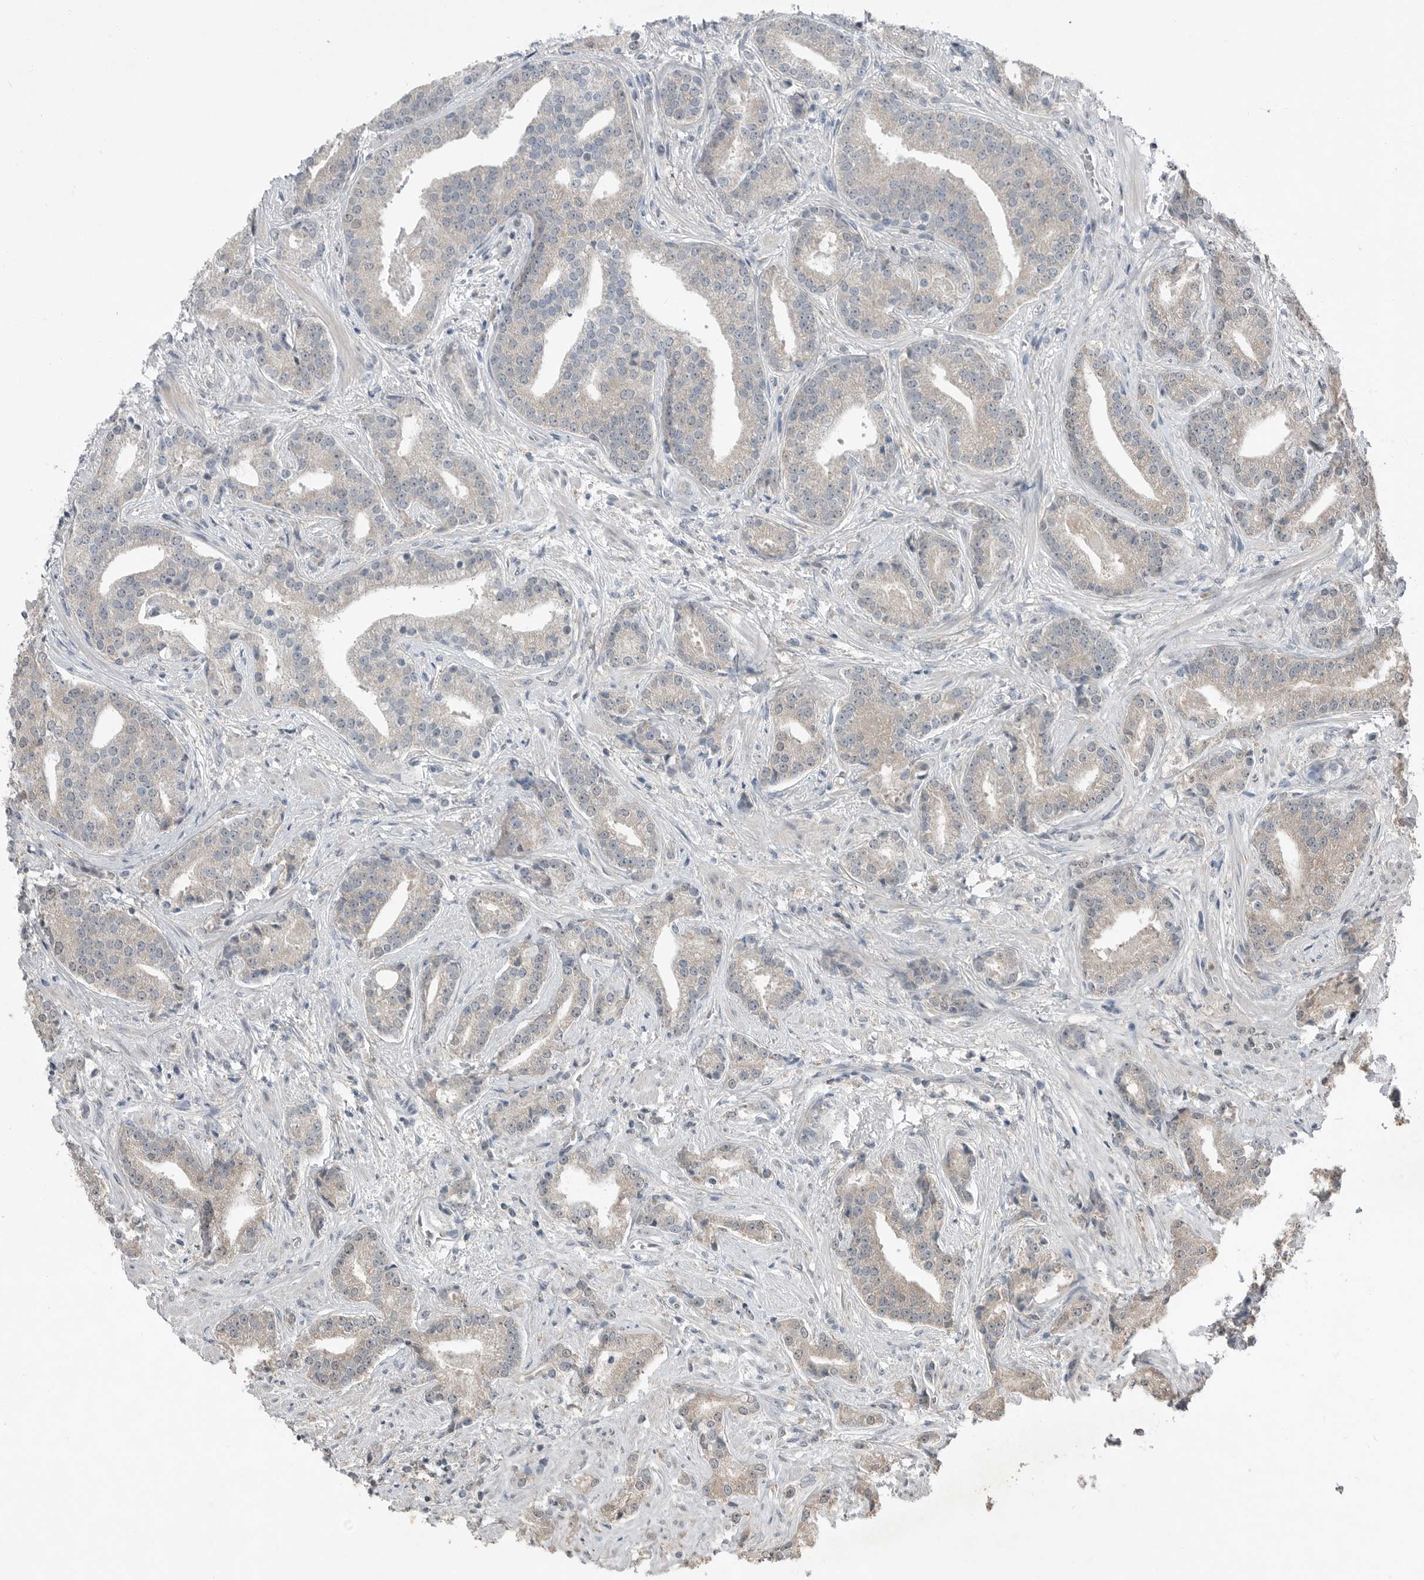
{"staining": {"intensity": "weak", "quantity": "<25%", "location": "cytoplasmic/membranous"}, "tissue": "prostate cancer", "cell_type": "Tumor cells", "image_type": "cancer", "snomed": [{"axis": "morphology", "description": "Adenocarcinoma, Low grade"}, {"axis": "topography", "description": "Prostate"}], "caption": "Immunohistochemical staining of human prostate cancer demonstrates no significant positivity in tumor cells. (Brightfield microscopy of DAB IHC at high magnification).", "gene": "MFAP3L", "patient": {"sex": "male", "age": 67}}